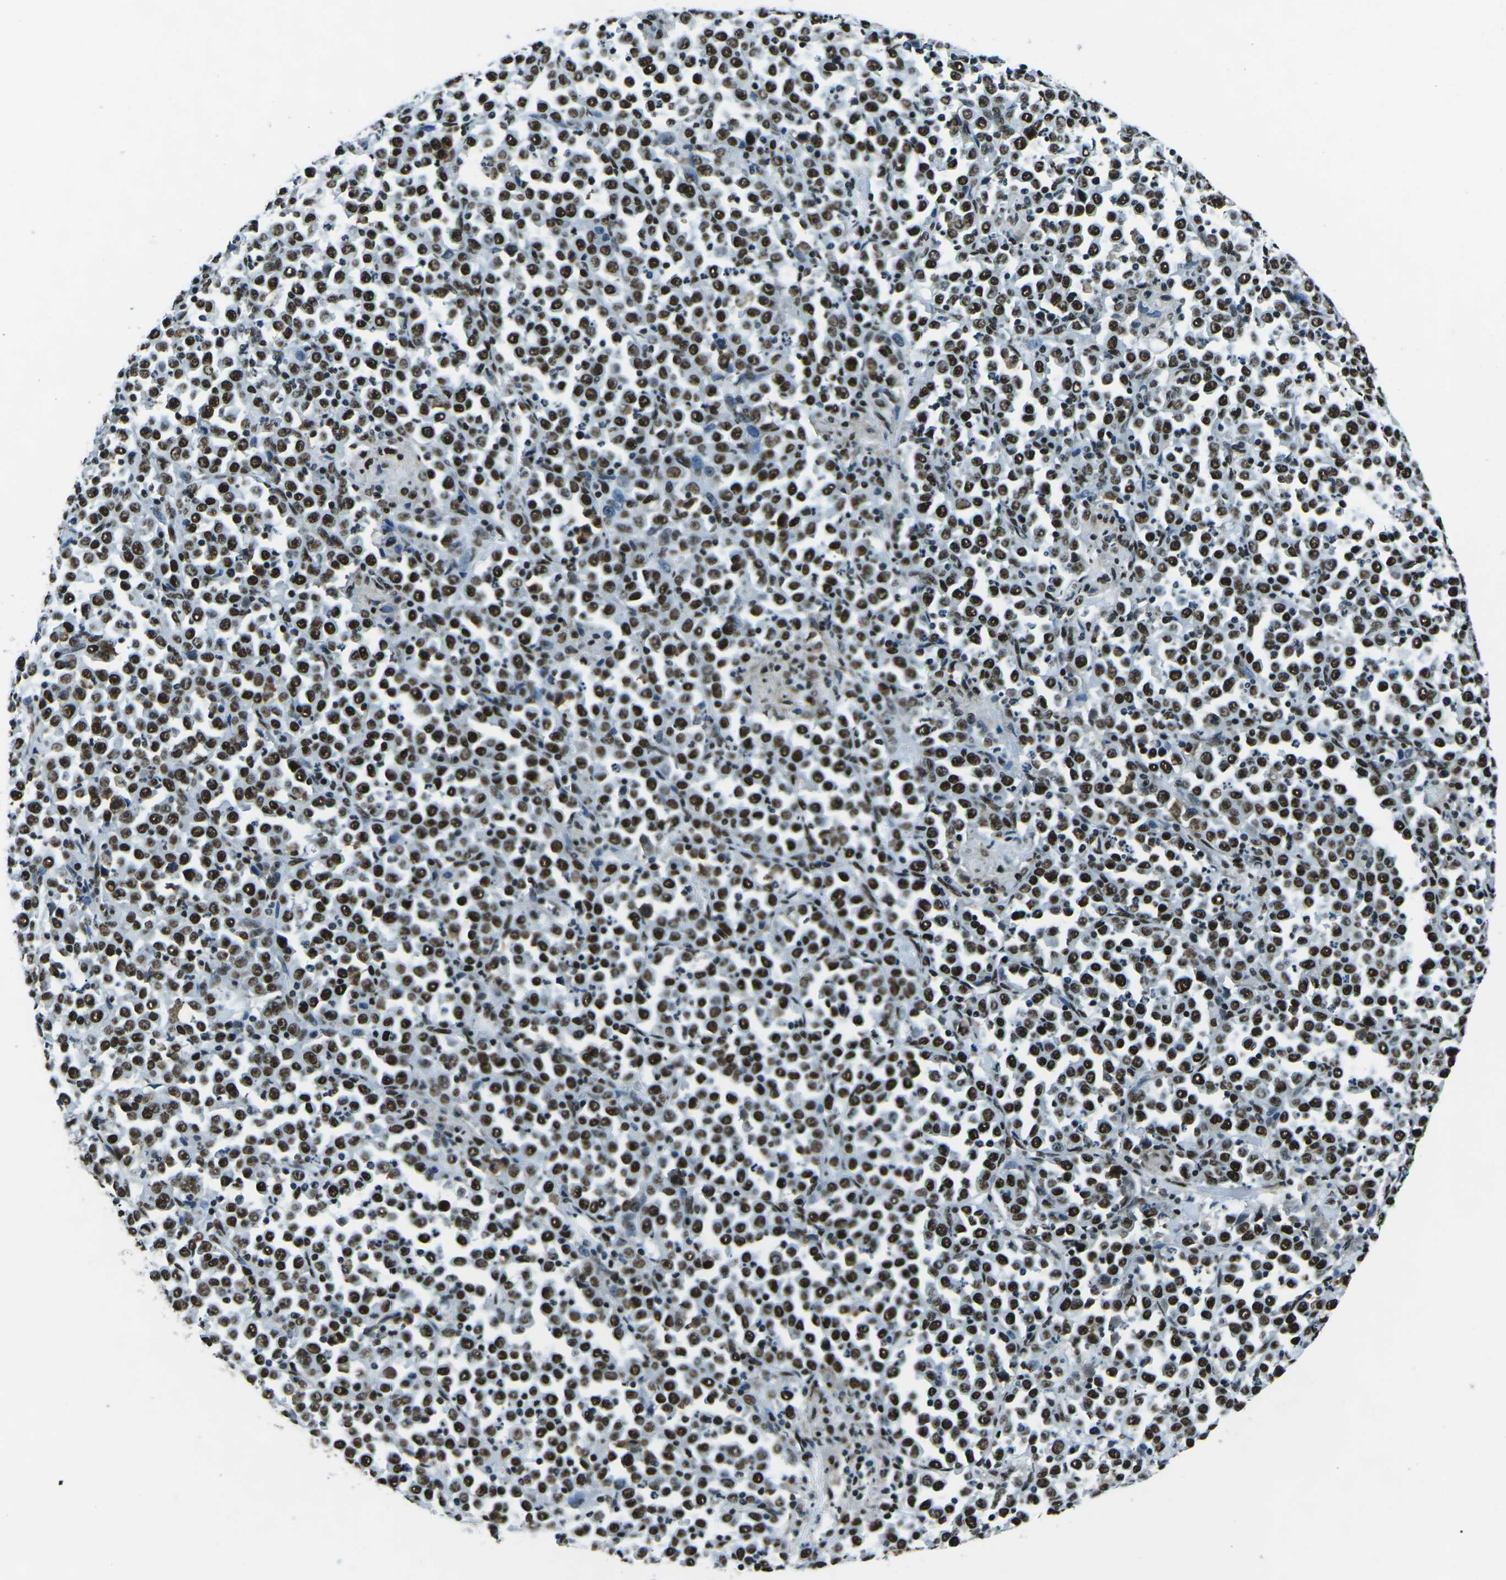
{"staining": {"intensity": "strong", "quantity": ">75%", "location": "nuclear"}, "tissue": "stomach cancer", "cell_type": "Tumor cells", "image_type": "cancer", "snomed": [{"axis": "morphology", "description": "Normal tissue, NOS"}, {"axis": "morphology", "description": "Adenocarcinoma, NOS"}, {"axis": "topography", "description": "Stomach, upper"}, {"axis": "topography", "description": "Stomach"}], "caption": "Protein expression analysis of human stomach cancer reveals strong nuclear staining in approximately >75% of tumor cells.", "gene": "HNRNPL", "patient": {"sex": "male", "age": 59}}